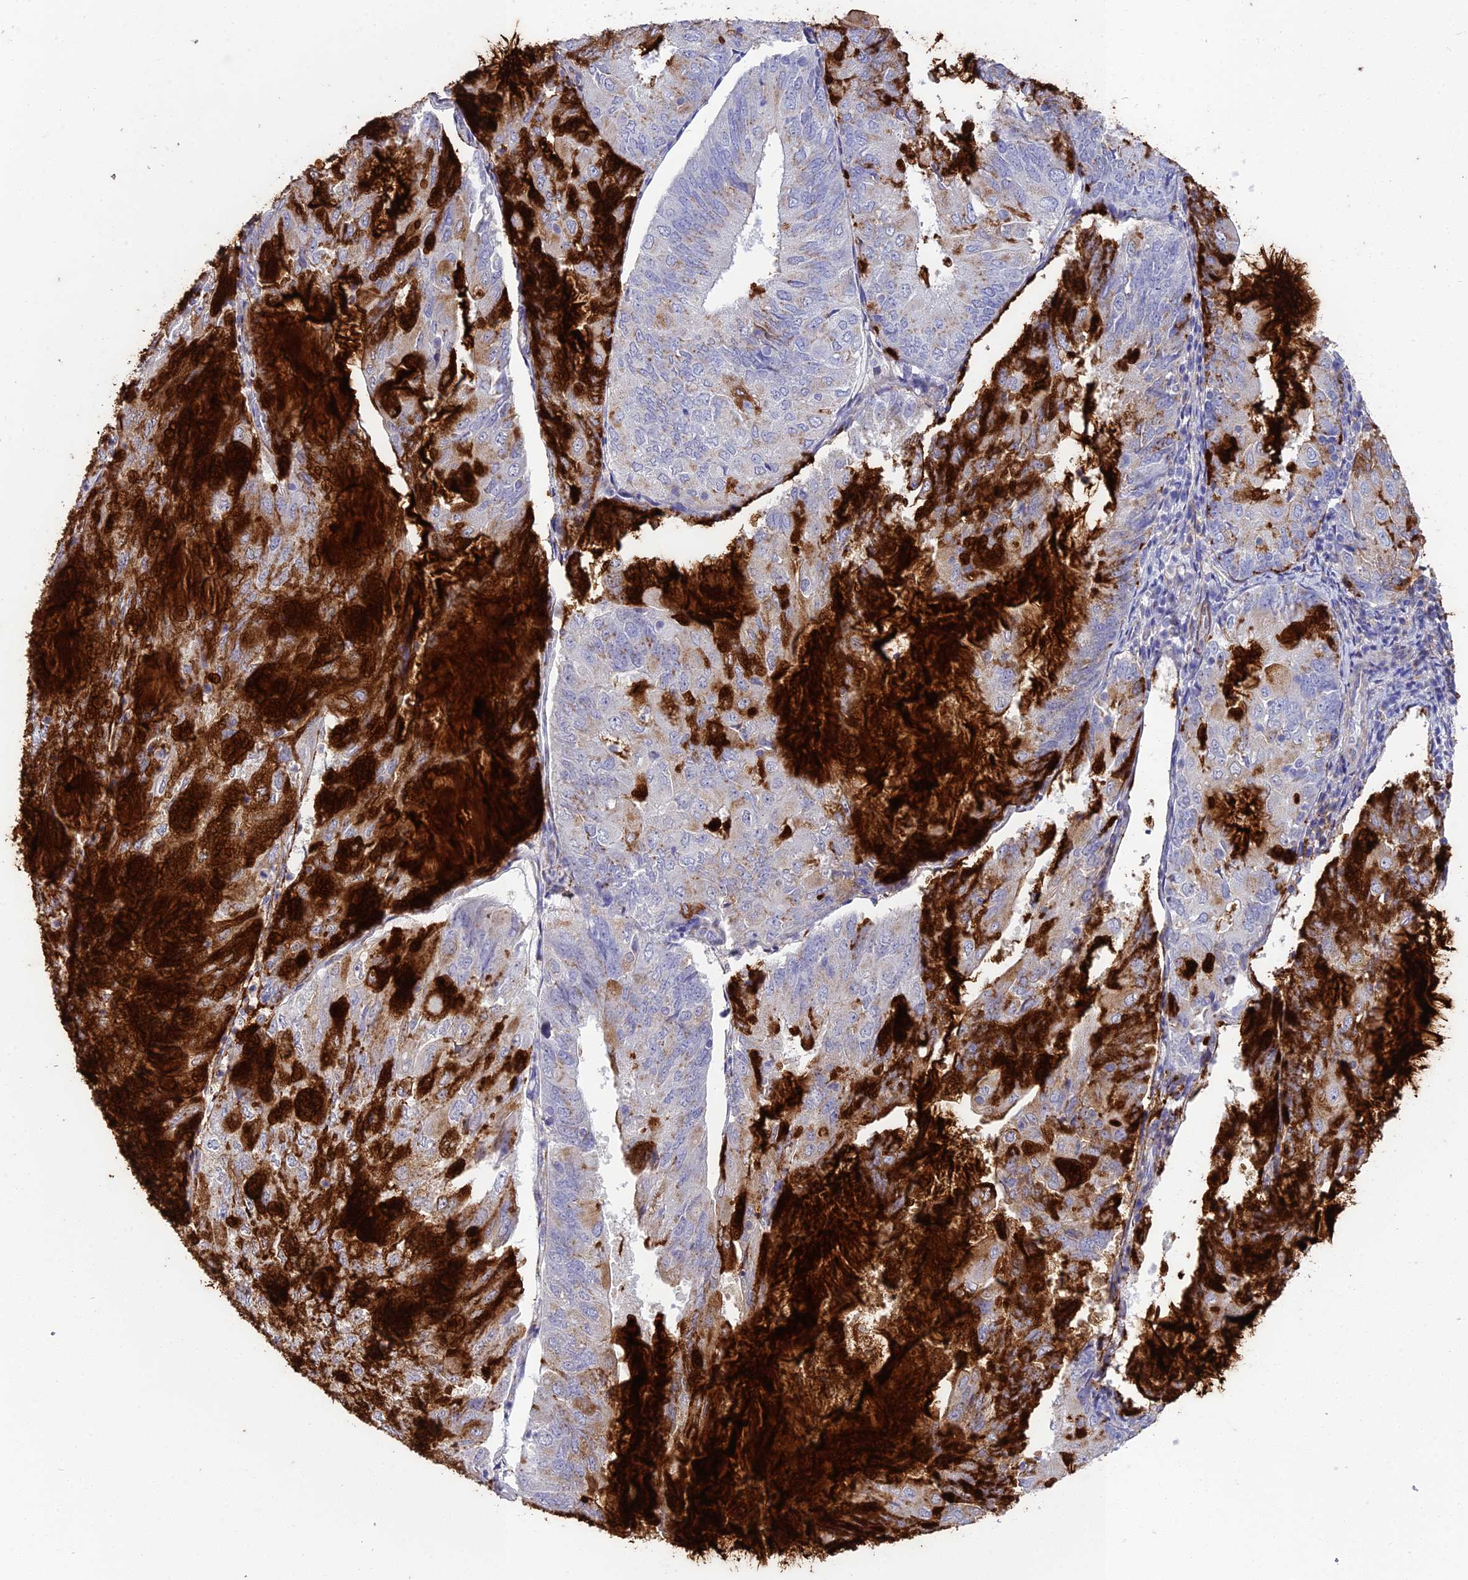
{"staining": {"intensity": "strong", "quantity": "25%-75%", "location": "cytoplasmic/membranous"}, "tissue": "endometrial cancer", "cell_type": "Tumor cells", "image_type": "cancer", "snomed": [{"axis": "morphology", "description": "Adenocarcinoma, NOS"}, {"axis": "topography", "description": "Endometrium"}], "caption": "About 25%-75% of tumor cells in human adenocarcinoma (endometrial) exhibit strong cytoplasmic/membranous protein expression as visualized by brown immunohistochemical staining.", "gene": "TNS1", "patient": {"sex": "female", "age": 81}}